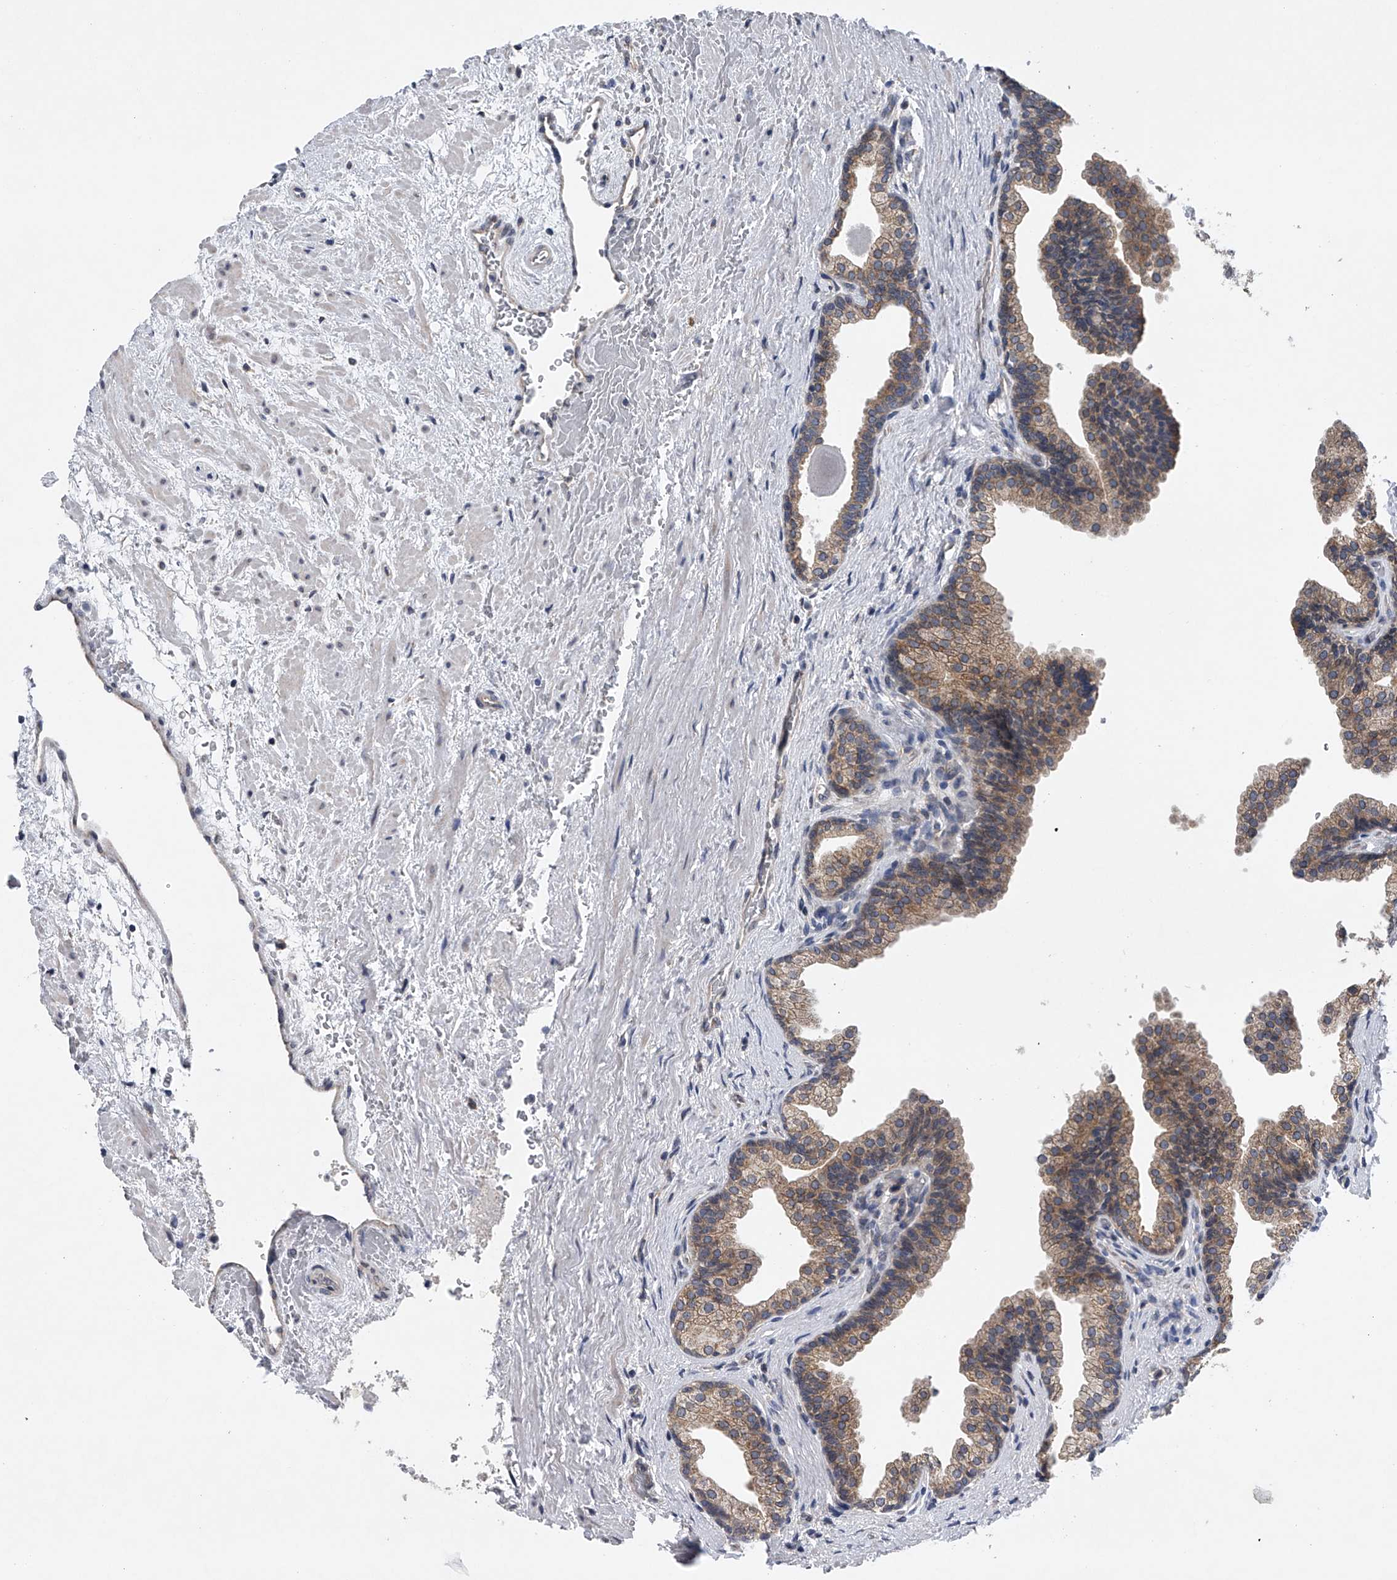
{"staining": {"intensity": "moderate", "quantity": ">75%", "location": "cytoplasmic/membranous"}, "tissue": "prostate", "cell_type": "Glandular cells", "image_type": "normal", "snomed": [{"axis": "morphology", "description": "Normal tissue, NOS"}, {"axis": "topography", "description": "Prostate"}], "caption": "Benign prostate reveals moderate cytoplasmic/membranous positivity in about >75% of glandular cells, visualized by immunohistochemistry.", "gene": "RNF5", "patient": {"sex": "male", "age": 48}}